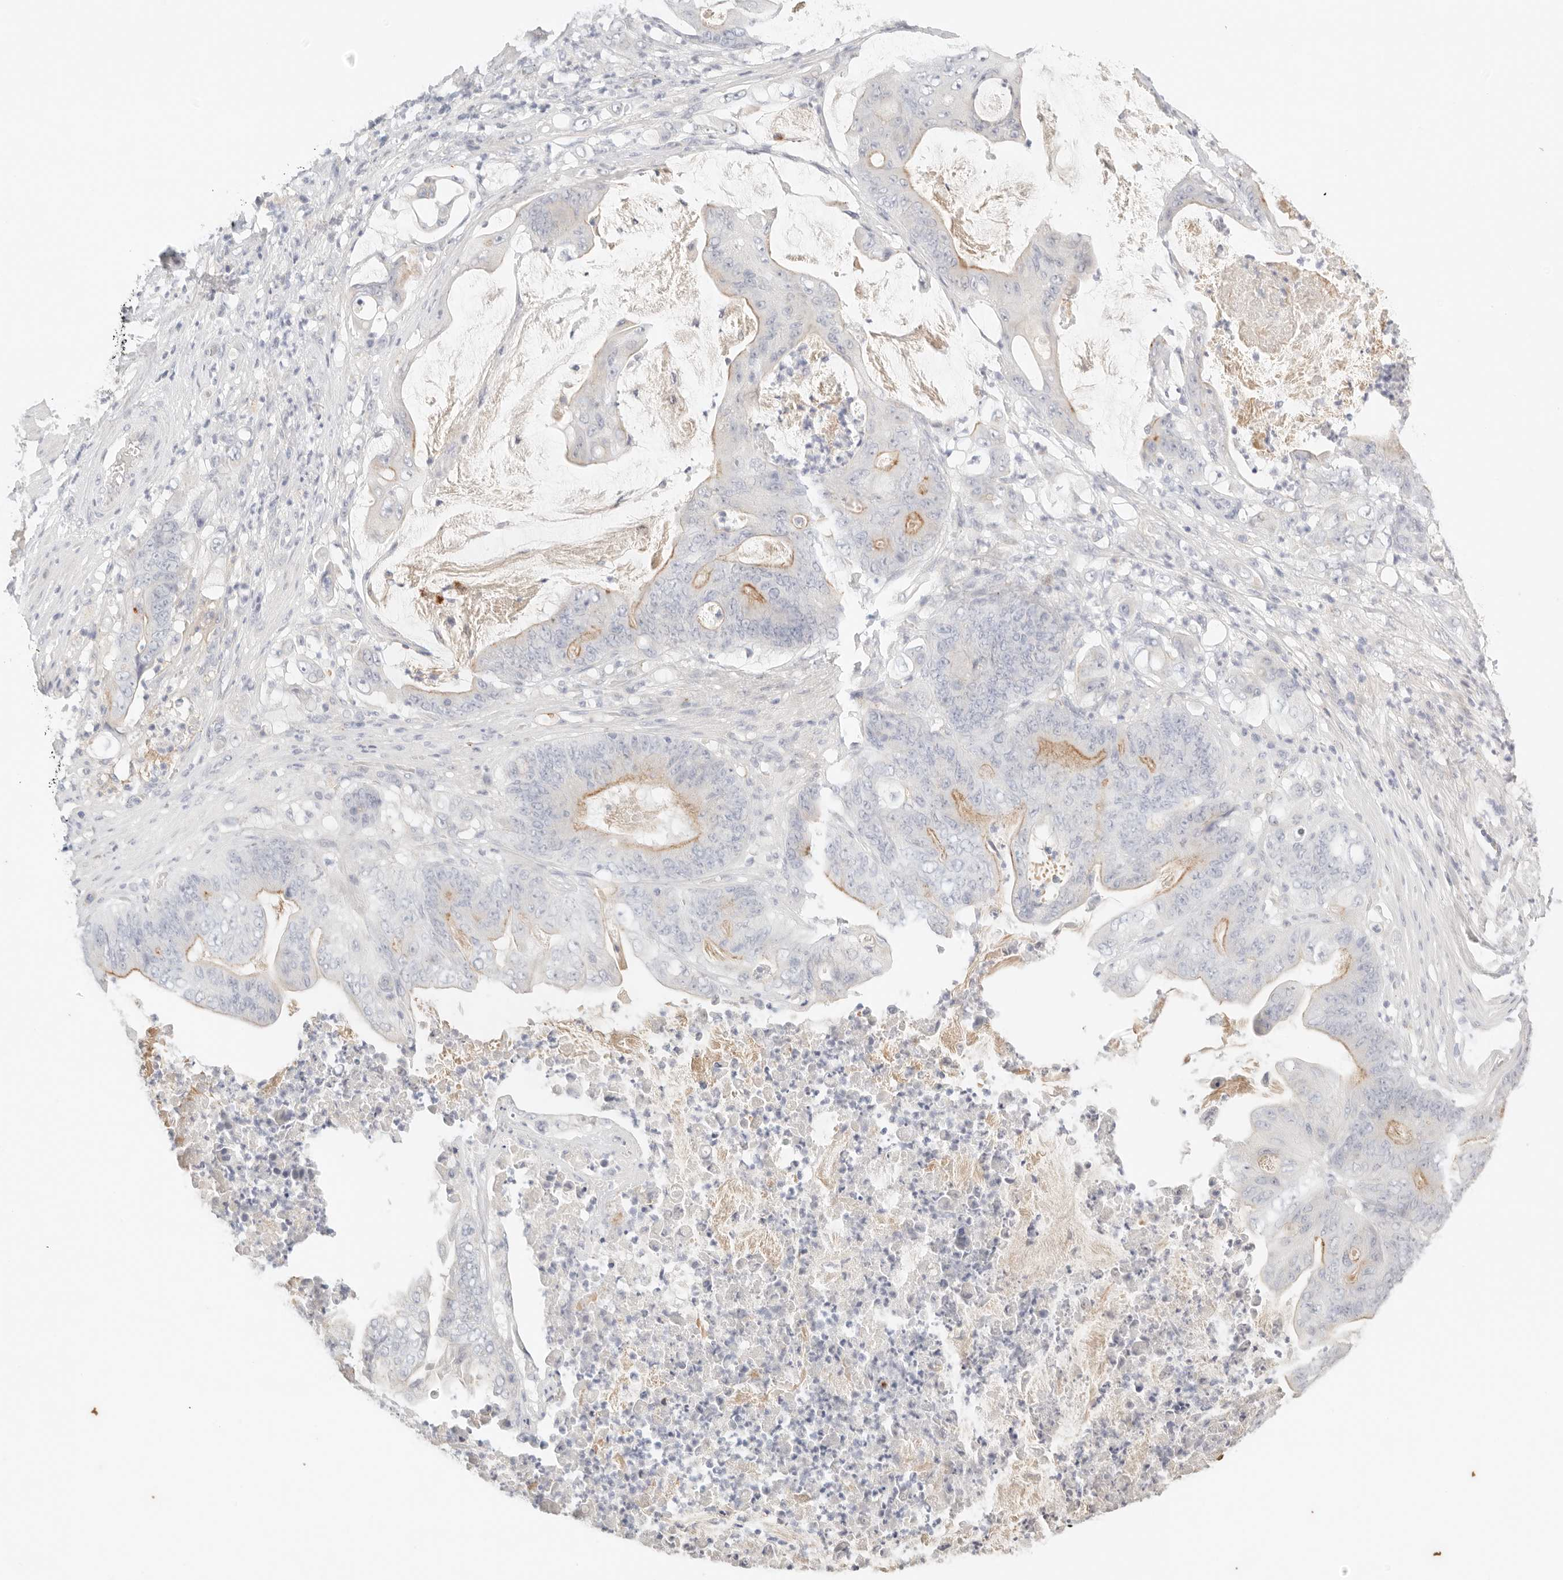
{"staining": {"intensity": "moderate", "quantity": "<25%", "location": "cytoplasmic/membranous"}, "tissue": "stomach cancer", "cell_type": "Tumor cells", "image_type": "cancer", "snomed": [{"axis": "morphology", "description": "Adenocarcinoma, NOS"}, {"axis": "topography", "description": "Stomach"}], "caption": "Human stomach adenocarcinoma stained for a protein (brown) displays moderate cytoplasmic/membranous positive staining in approximately <25% of tumor cells.", "gene": "CEP120", "patient": {"sex": "female", "age": 73}}